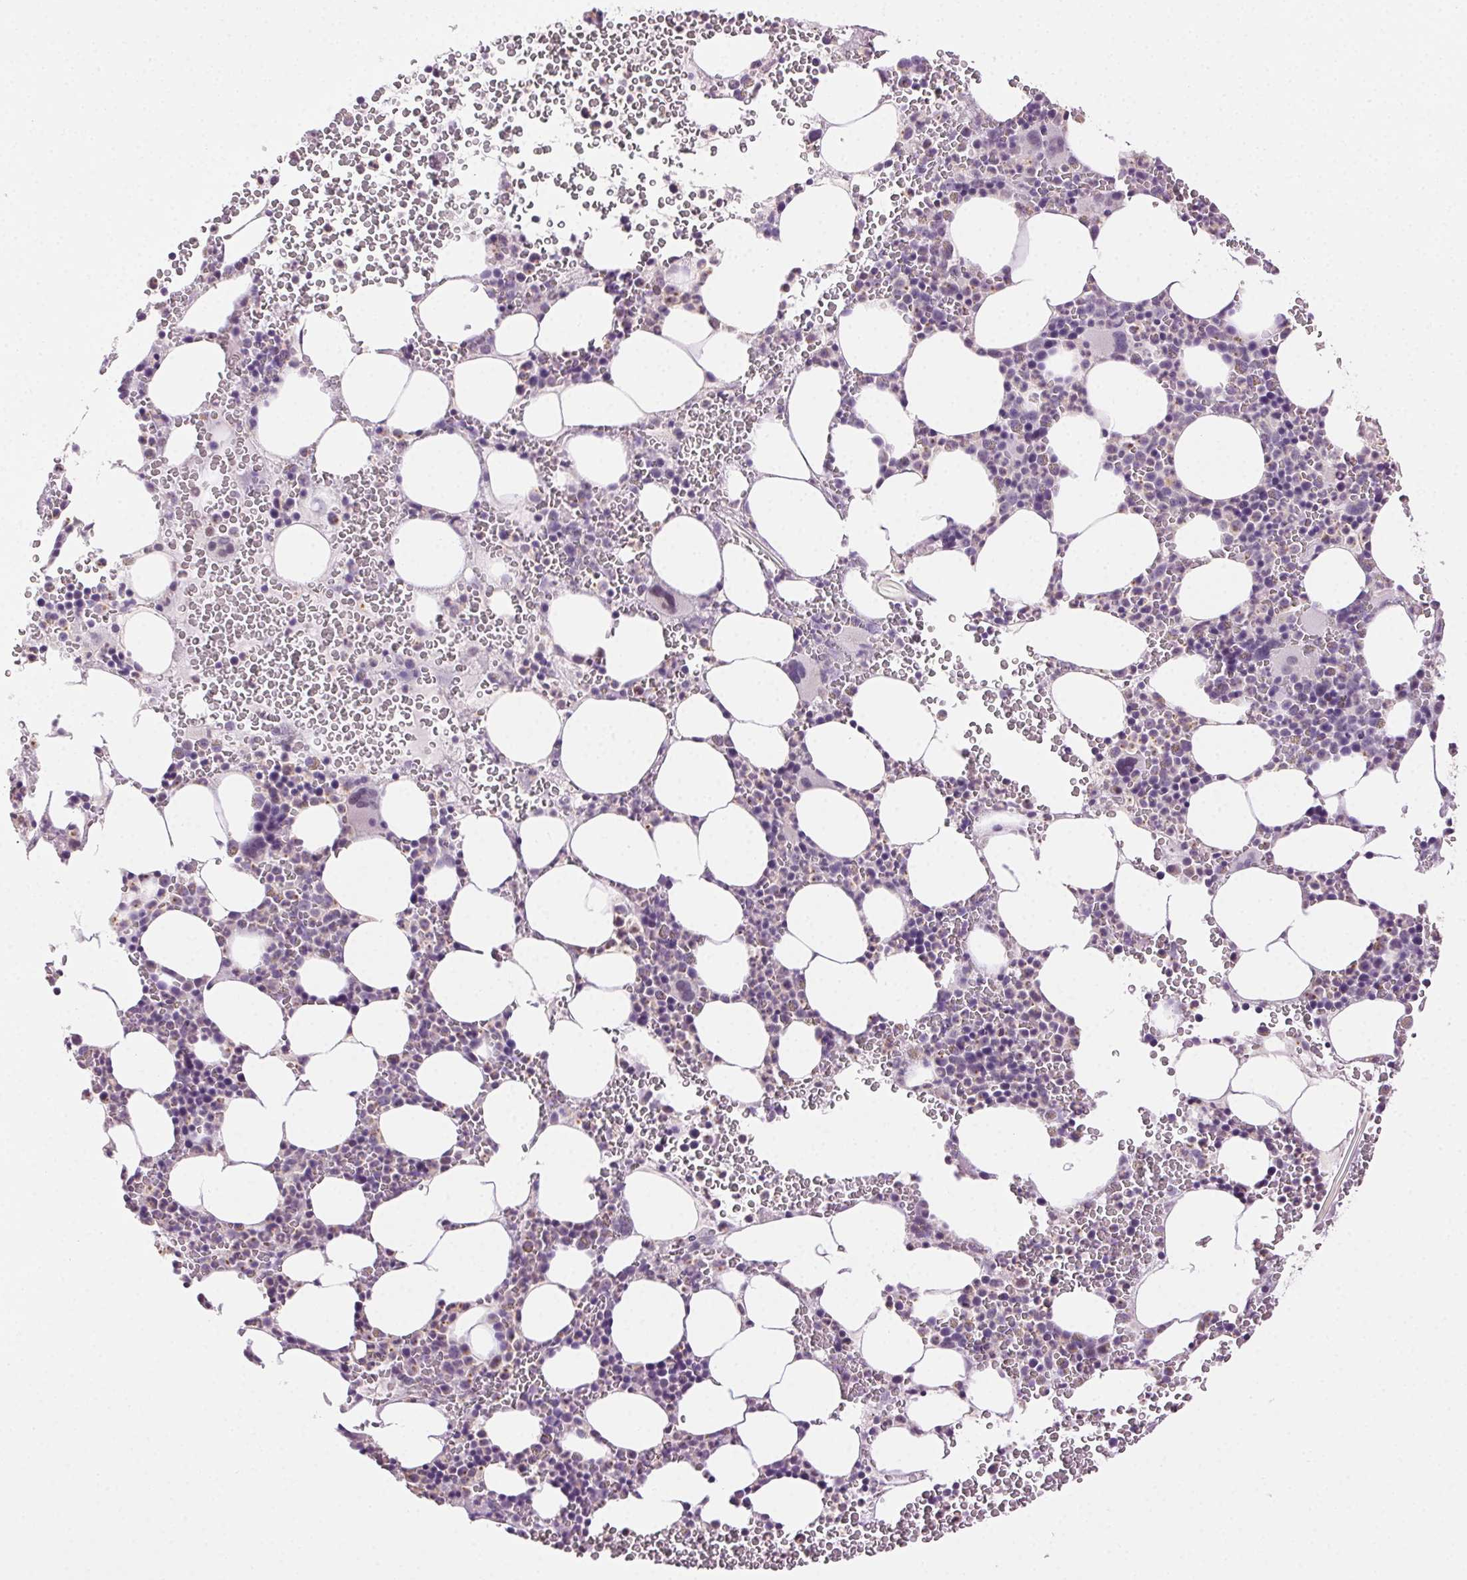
{"staining": {"intensity": "negative", "quantity": "none", "location": "none"}, "tissue": "bone marrow", "cell_type": "Hematopoietic cells", "image_type": "normal", "snomed": [{"axis": "morphology", "description": "Normal tissue, NOS"}, {"axis": "topography", "description": "Bone marrow"}], "caption": "Hematopoietic cells show no significant protein staining in benign bone marrow. Brightfield microscopy of IHC stained with DAB (brown) and hematoxylin (blue), captured at high magnification.", "gene": "CLDN10", "patient": {"sex": "male", "age": 82}}